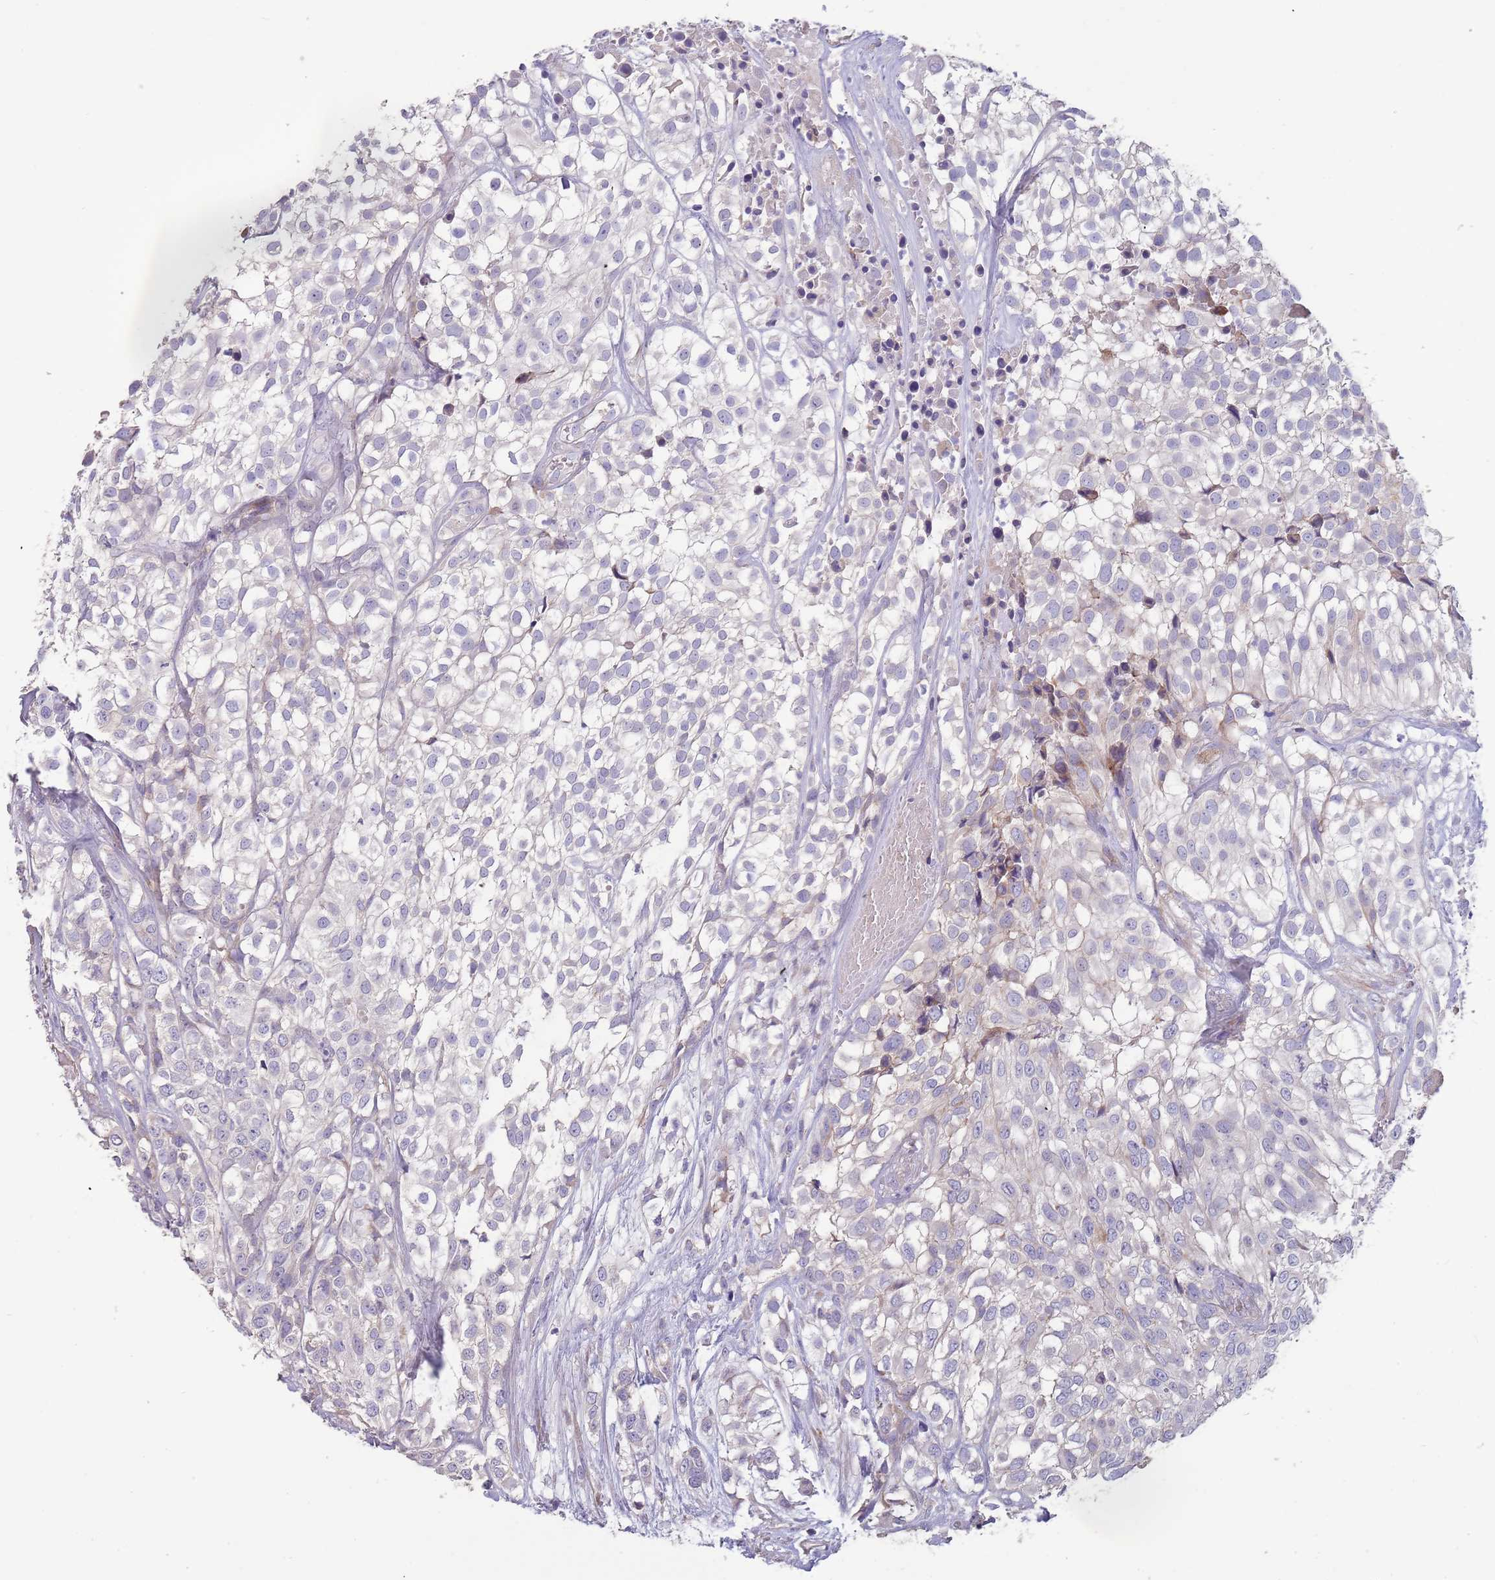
{"staining": {"intensity": "negative", "quantity": "none", "location": "none"}, "tissue": "urothelial cancer", "cell_type": "Tumor cells", "image_type": "cancer", "snomed": [{"axis": "morphology", "description": "Urothelial carcinoma, High grade"}, {"axis": "topography", "description": "Urinary bladder"}], "caption": "Tumor cells are negative for protein expression in human urothelial carcinoma (high-grade).", "gene": "SUSD1", "patient": {"sex": "male", "age": 56}}